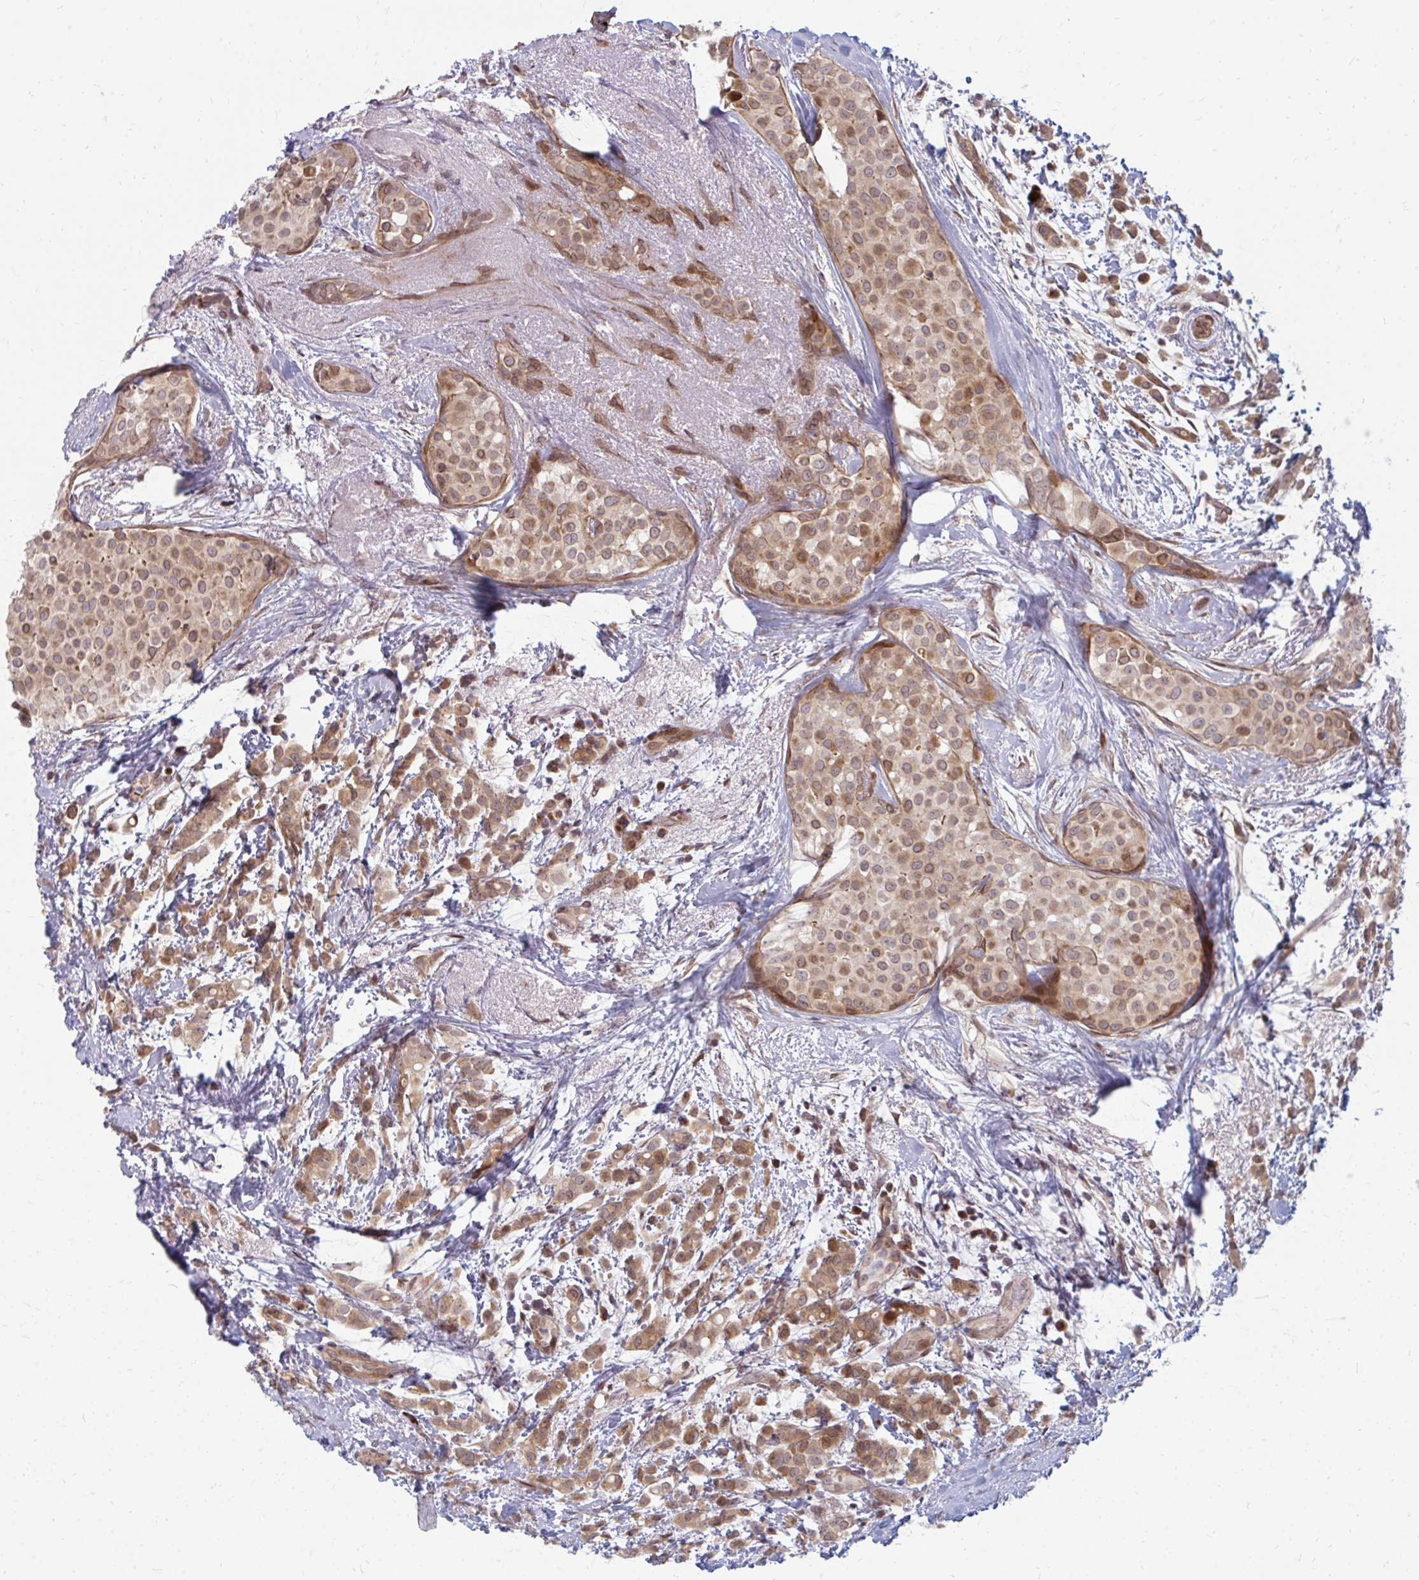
{"staining": {"intensity": "moderate", "quantity": ">75%", "location": "cytoplasmic/membranous,nuclear"}, "tissue": "breast cancer", "cell_type": "Tumor cells", "image_type": "cancer", "snomed": [{"axis": "morphology", "description": "Lobular carcinoma"}, {"axis": "topography", "description": "Breast"}], "caption": "A brown stain labels moderate cytoplasmic/membranous and nuclear positivity of a protein in lobular carcinoma (breast) tumor cells. Immunohistochemistry stains the protein of interest in brown and the nuclei are stained blue.", "gene": "ZNF285", "patient": {"sex": "female", "age": 68}}